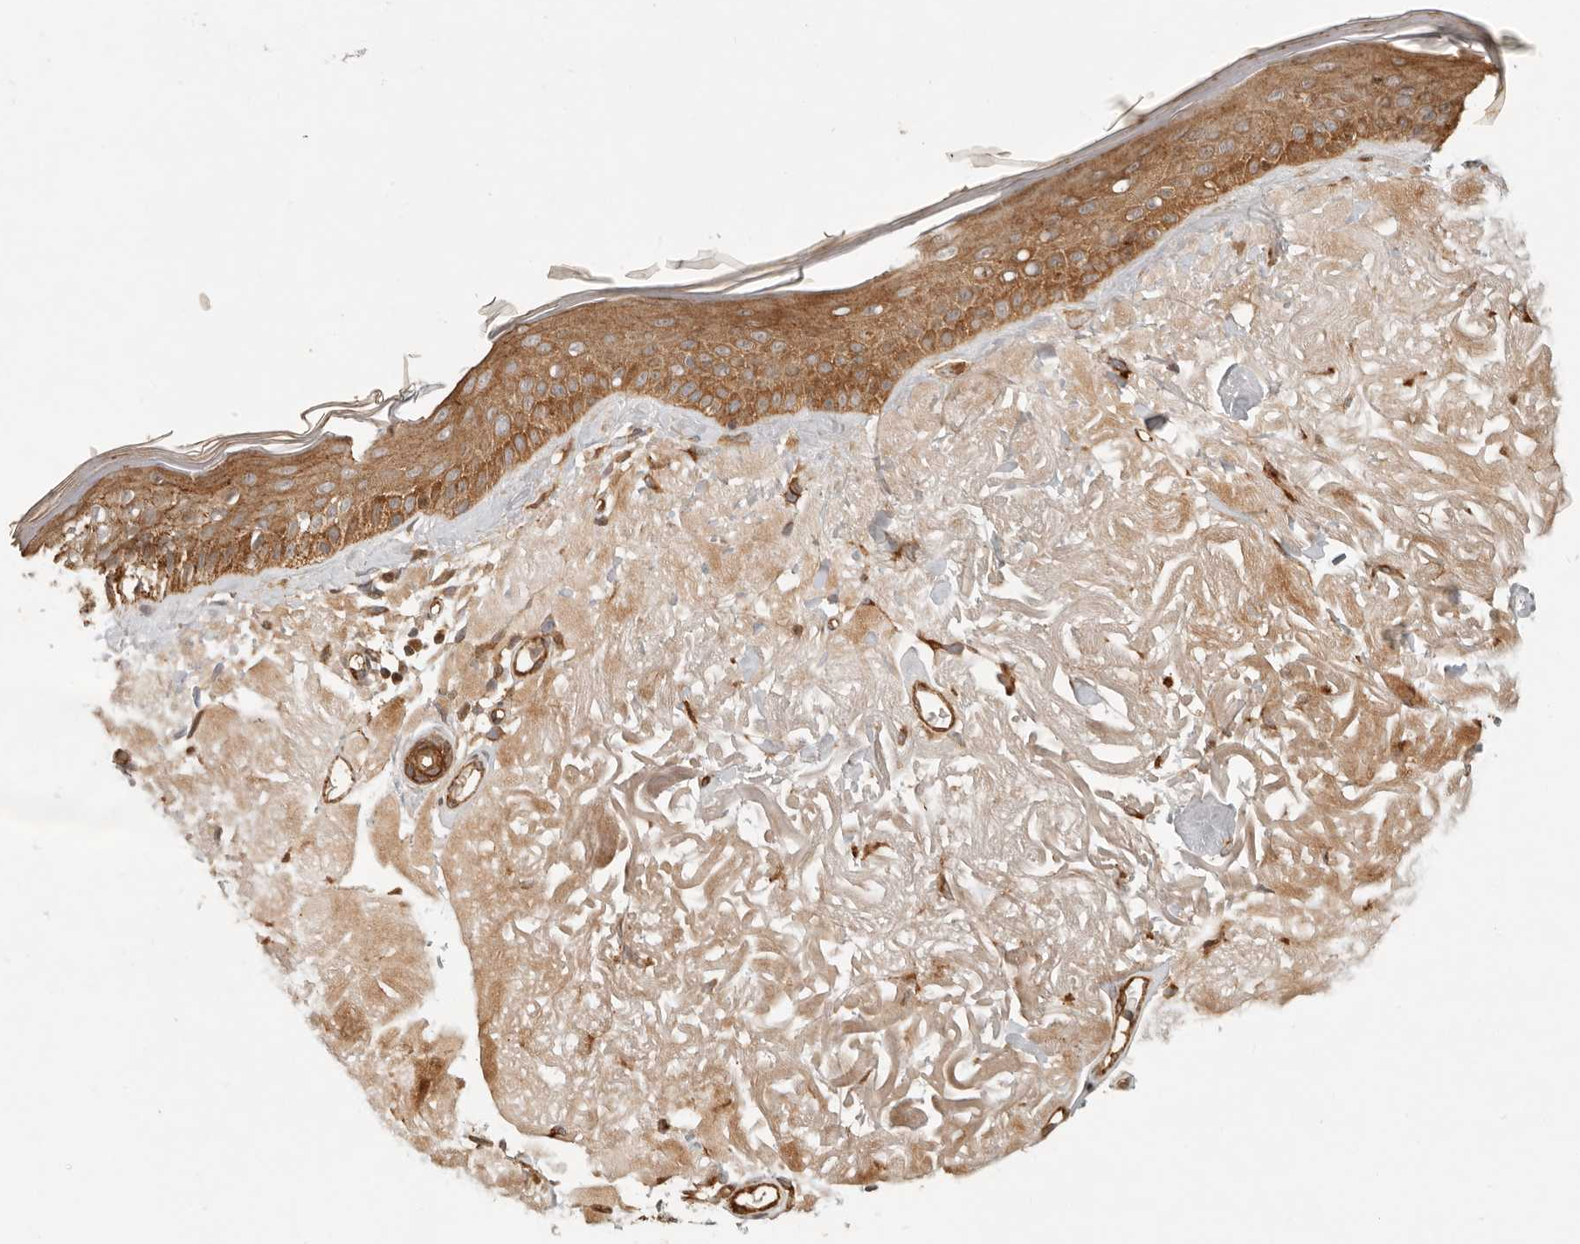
{"staining": {"intensity": "moderate", "quantity": ">75%", "location": "cytoplasmic/membranous"}, "tissue": "skin", "cell_type": "Fibroblasts", "image_type": "normal", "snomed": [{"axis": "morphology", "description": "Normal tissue, NOS"}, {"axis": "topography", "description": "Skin"}, {"axis": "topography", "description": "Skeletal muscle"}], "caption": "Protein expression analysis of benign skin demonstrates moderate cytoplasmic/membranous staining in approximately >75% of fibroblasts. The protein of interest is shown in brown color, while the nuclei are stained blue.", "gene": "KLHL38", "patient": {"sex": "male", "age": 83}}